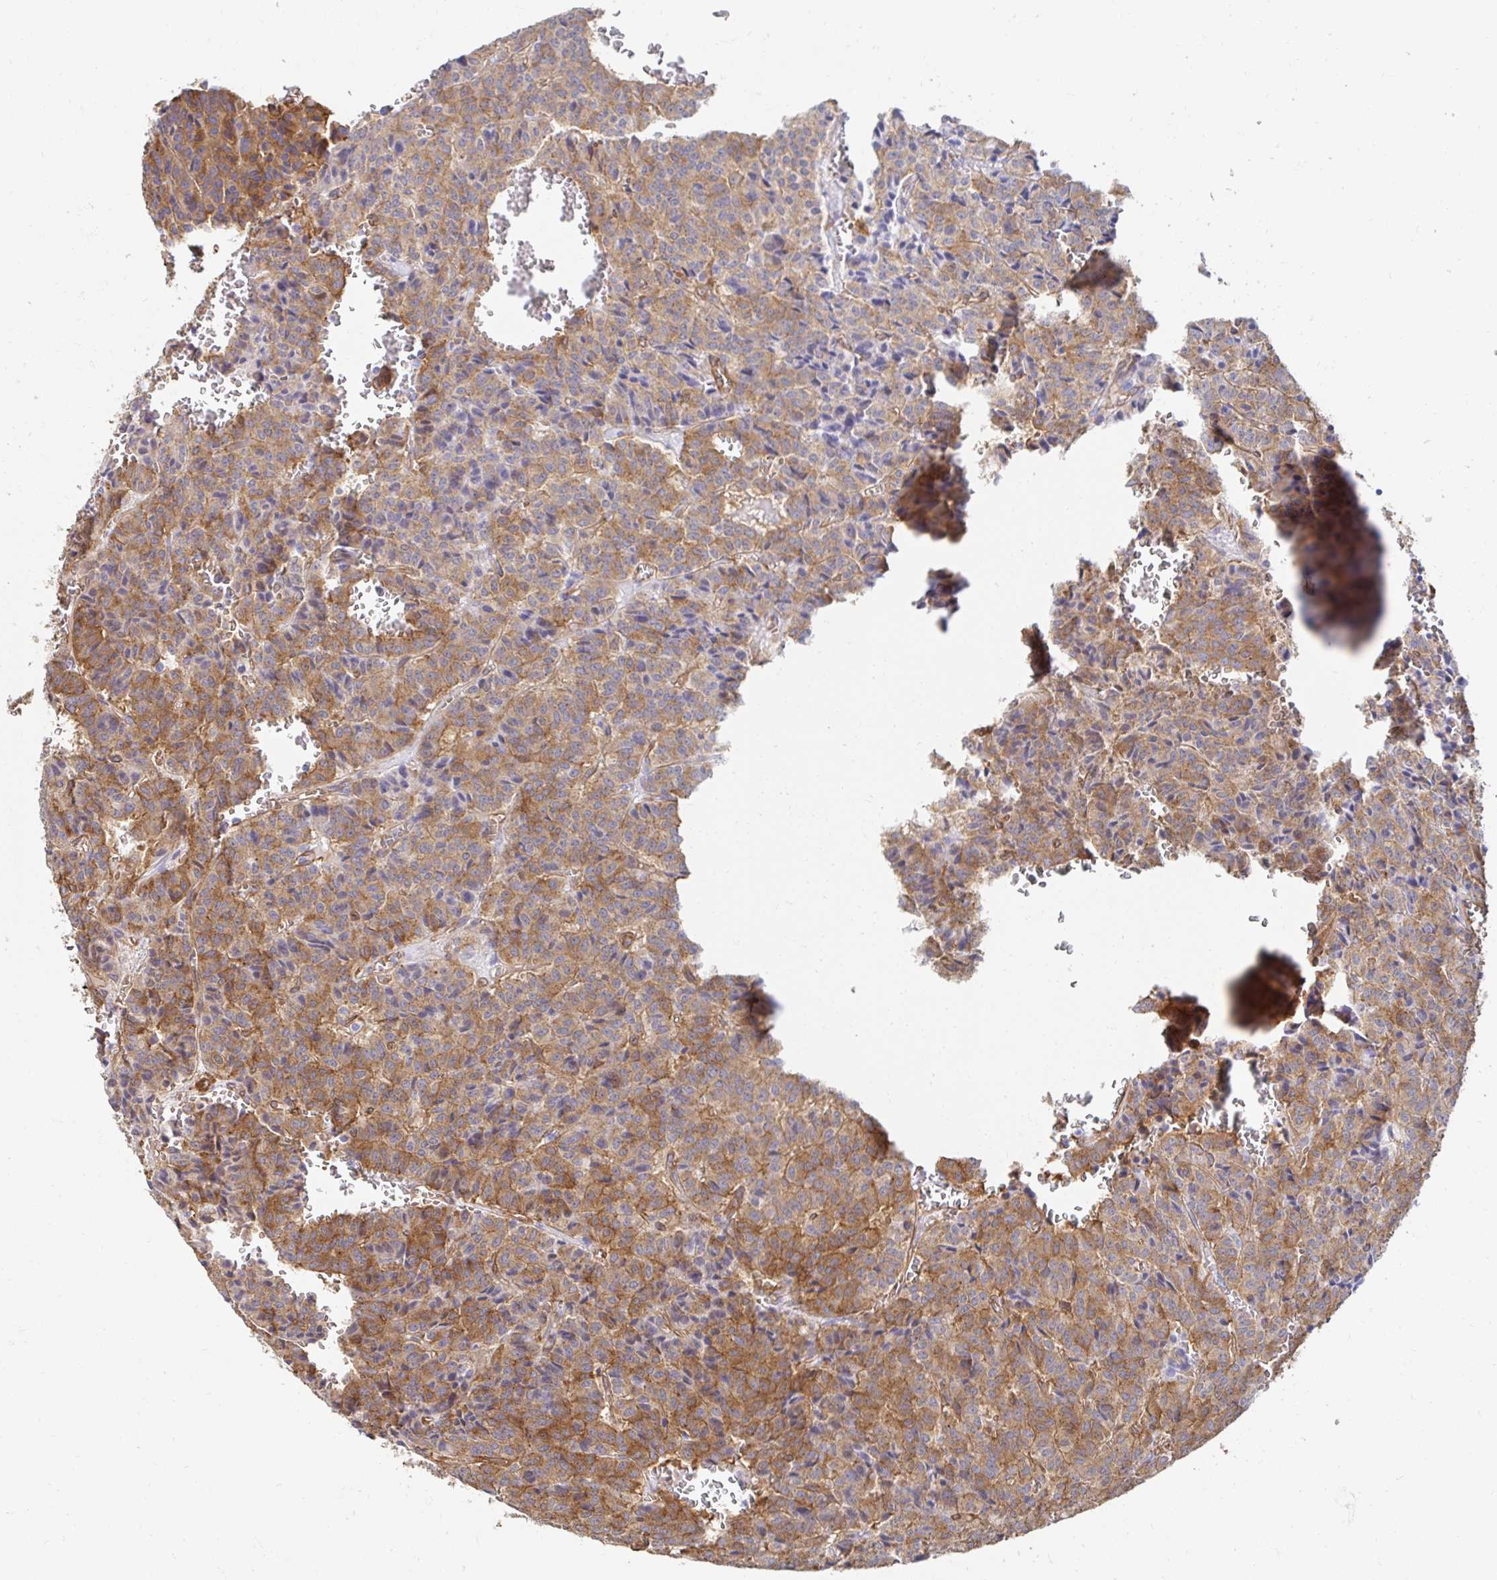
{"staining": {"intensity": "moderate", "quantity": ">75%", "location": "cytoplasmic/membranous"}, "tissue": "carcinoid", "cell_type": "Tumor cells", "image_type": "cancer", "snomed": [{"axis": "morphology", "description": "Carcinoid, malignant, NOS"}, {"axis": "topography", "description": "Lung"}], "caption": "Carcinoid stained with a brown dye displays moderate cytoplasmic/membranous positive staining in about >75% of tumor cells.", "gene": "CTTN", "patient": {"sex": "male", "age": 70}}